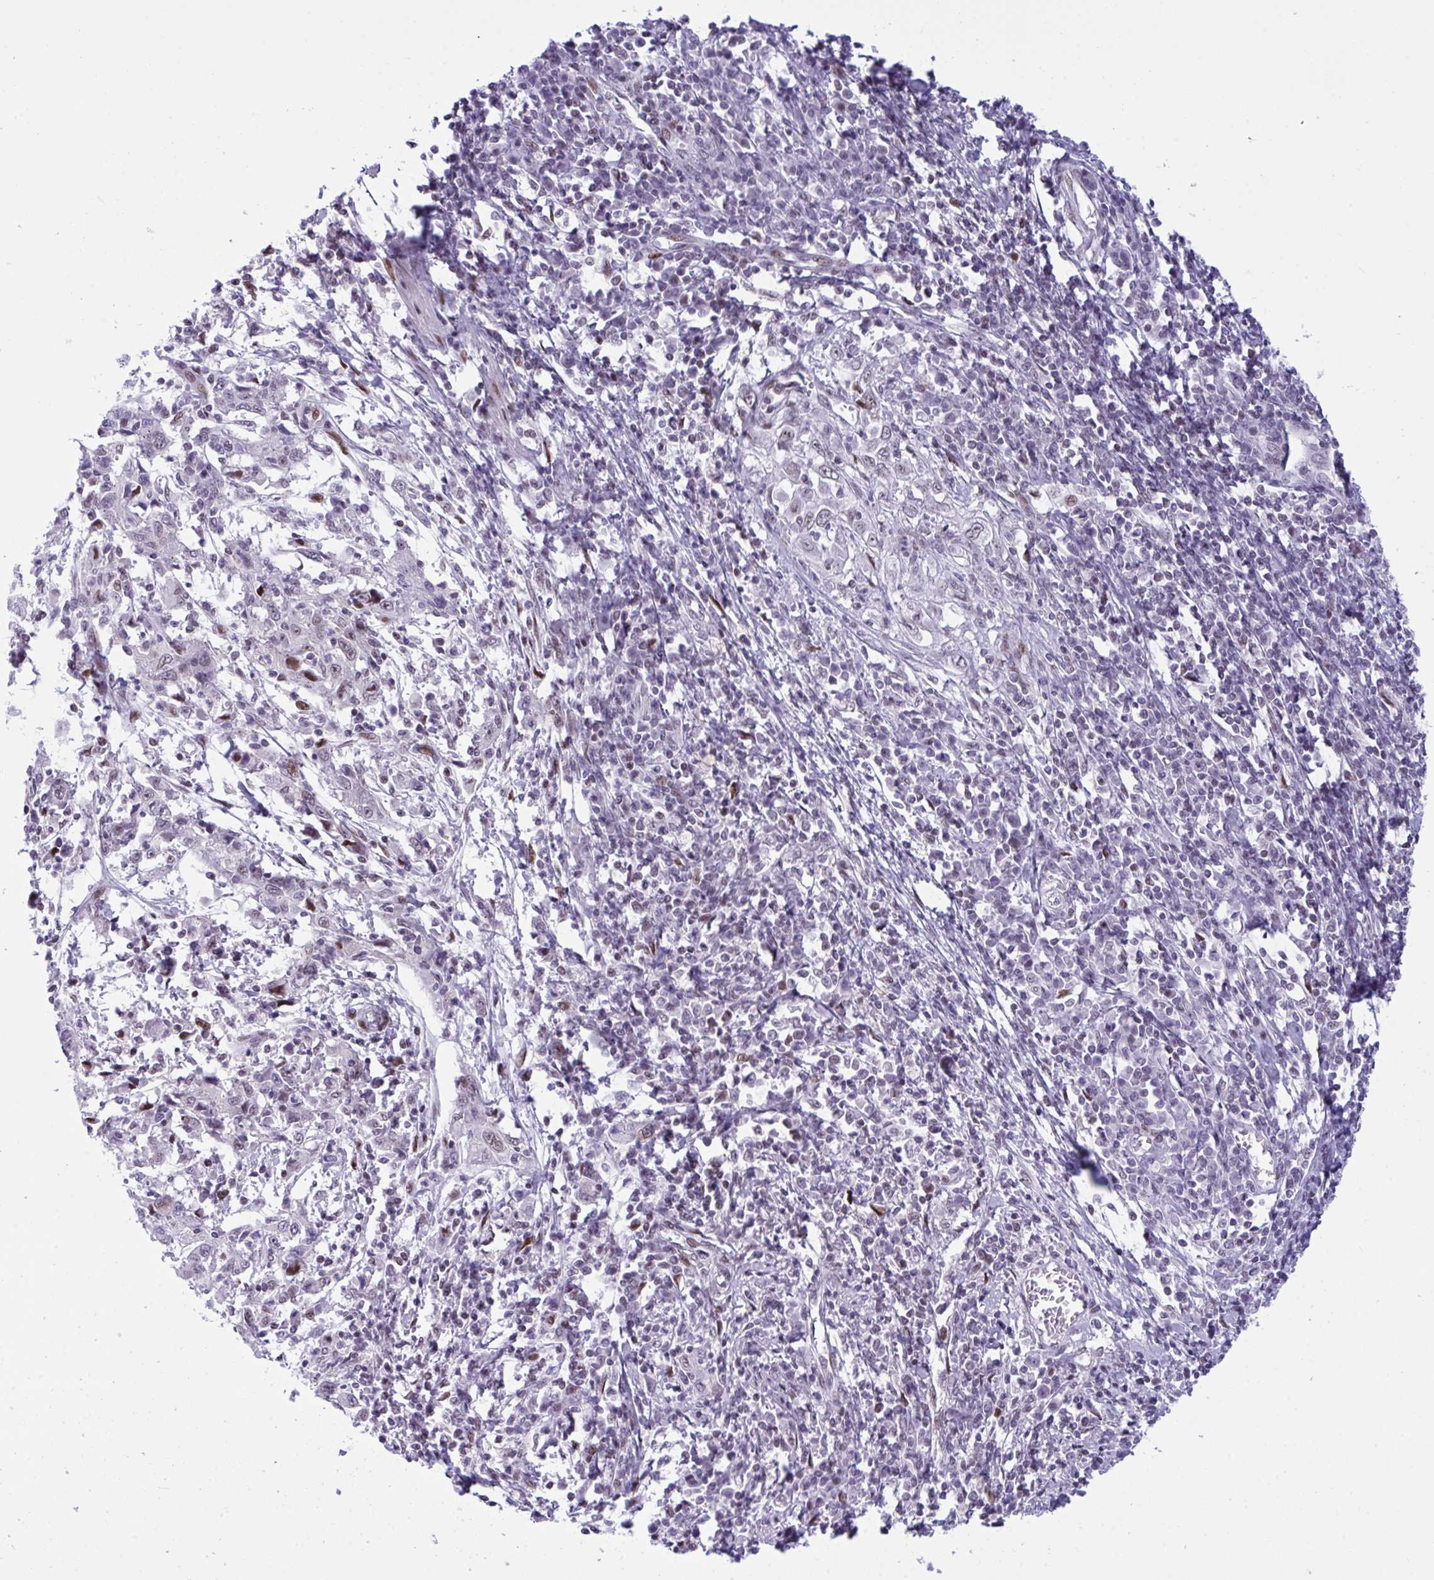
{"staining": {"intensity": "negative", "quantity": "none", "location": "none"}, "tissue": "cervical cancer", "cell_type": "Tumor cells", "image_type": "cancer", "snomed": [{"axis": "morphology", "description": "Squamous cell carcinoma, NOS"}, {"axis": "topography", "description": "Cervix"}], "caption": "This is an immunohistochemistry (IHC) micrograph of cervical squamous cell carcinoma. There is no expression in tumor cells.", "gene": "ZFHX3", "patient": {"sex": "female", "age": 46}}